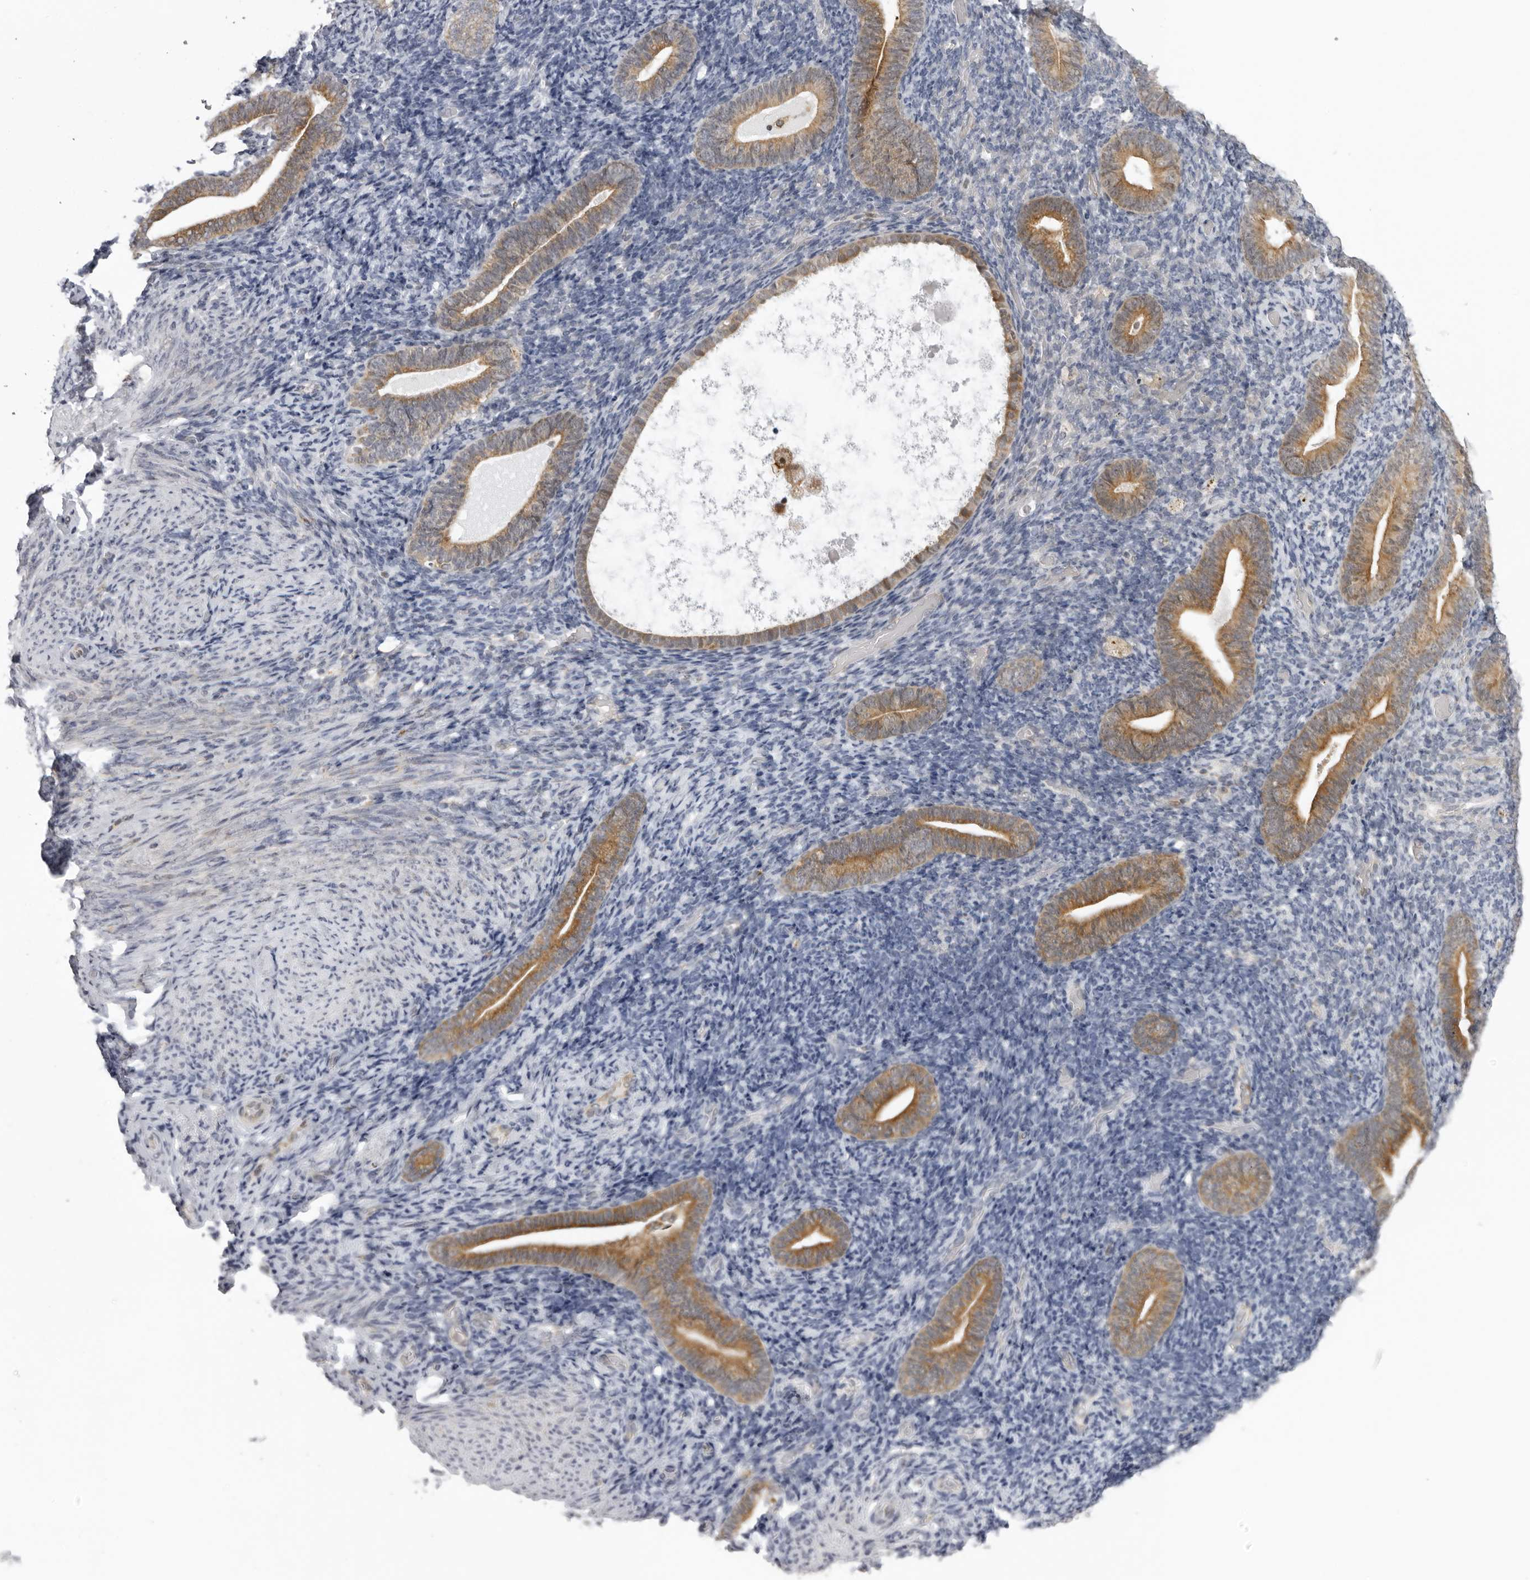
{"staining": {"intensity": "negative", "quantity": "none", "location": "none"}, "tissue": "endometrium", "cell_type": "Cells in endometrial stroma", "image_type": "normal", "snomed": [{"axis": "morphology", "description": "Normal tissue, NOS"}, {"axis": "topography", "description": "Endometrium"}], "caption": "Cells in endometrial stroma show no significant protein positivity in unremarkable endometrium. (DAB immunohistochemistry (IHC) visualized using brightfield microscopy, high magnification).", "gene": "MRPS15", "patient": {"sex": "female", "age": 51}}